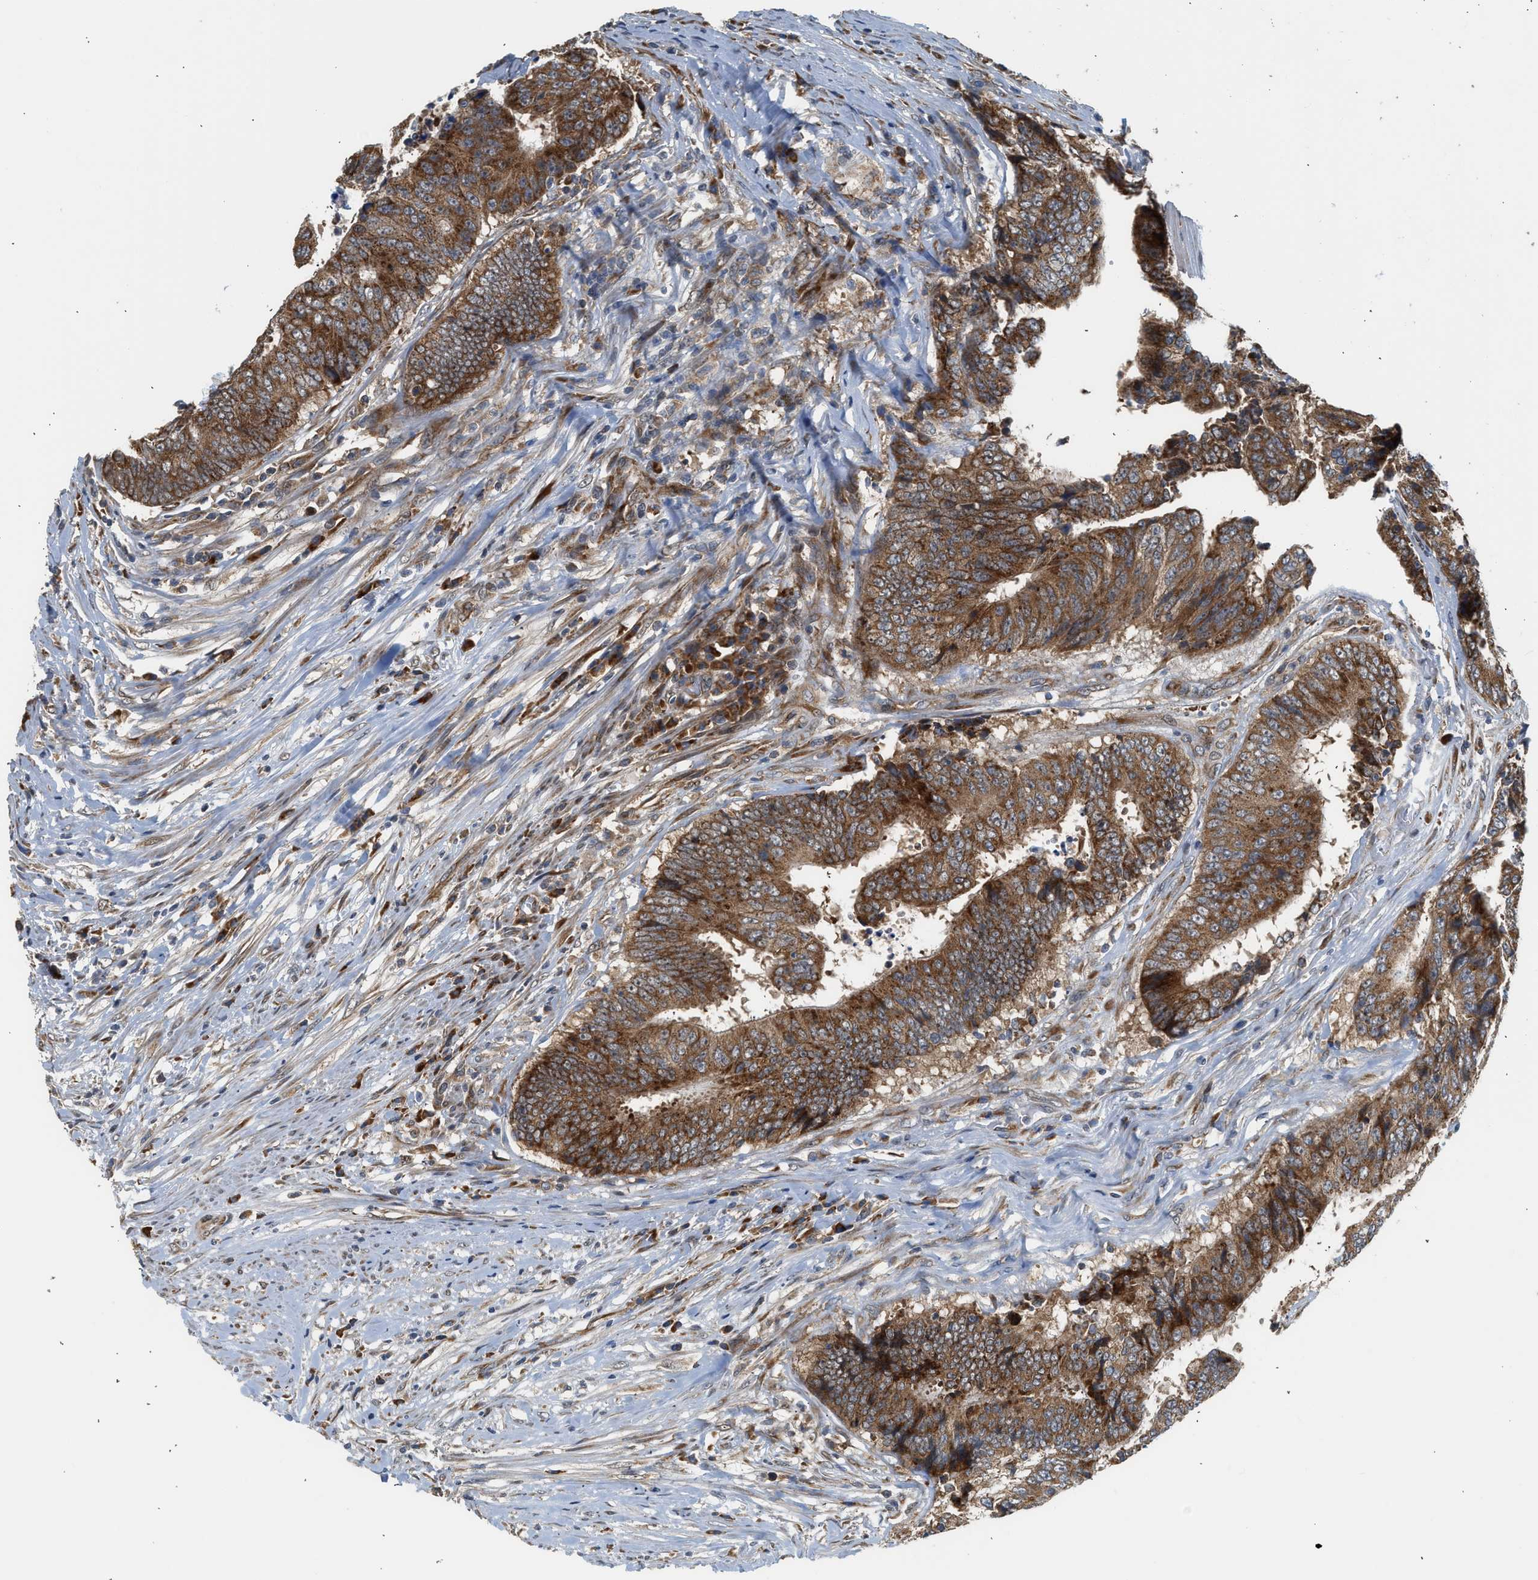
{"staining": {"intensity": "moderate", "quantity": ">75%", "location": "cytoplasmic/membranous"}, "tissue": "colorectal cancer", "cell_type": "Tumor cells", "image_type": "cancer", "snomed": [{"axis": "morphology", "description": "Adenocarcinoma, NOS"}, {"axis": "topography", "description": "Rectum"}], "caption": "Adenocarcinoma (colorectal) tissue displays moderate cytoplasmic/membranous positivity in about >75% of tumor cells, visualized by immunohistochemistry.", "gene": "POLG2", "patient": {"sex": "male", "age": 72}}